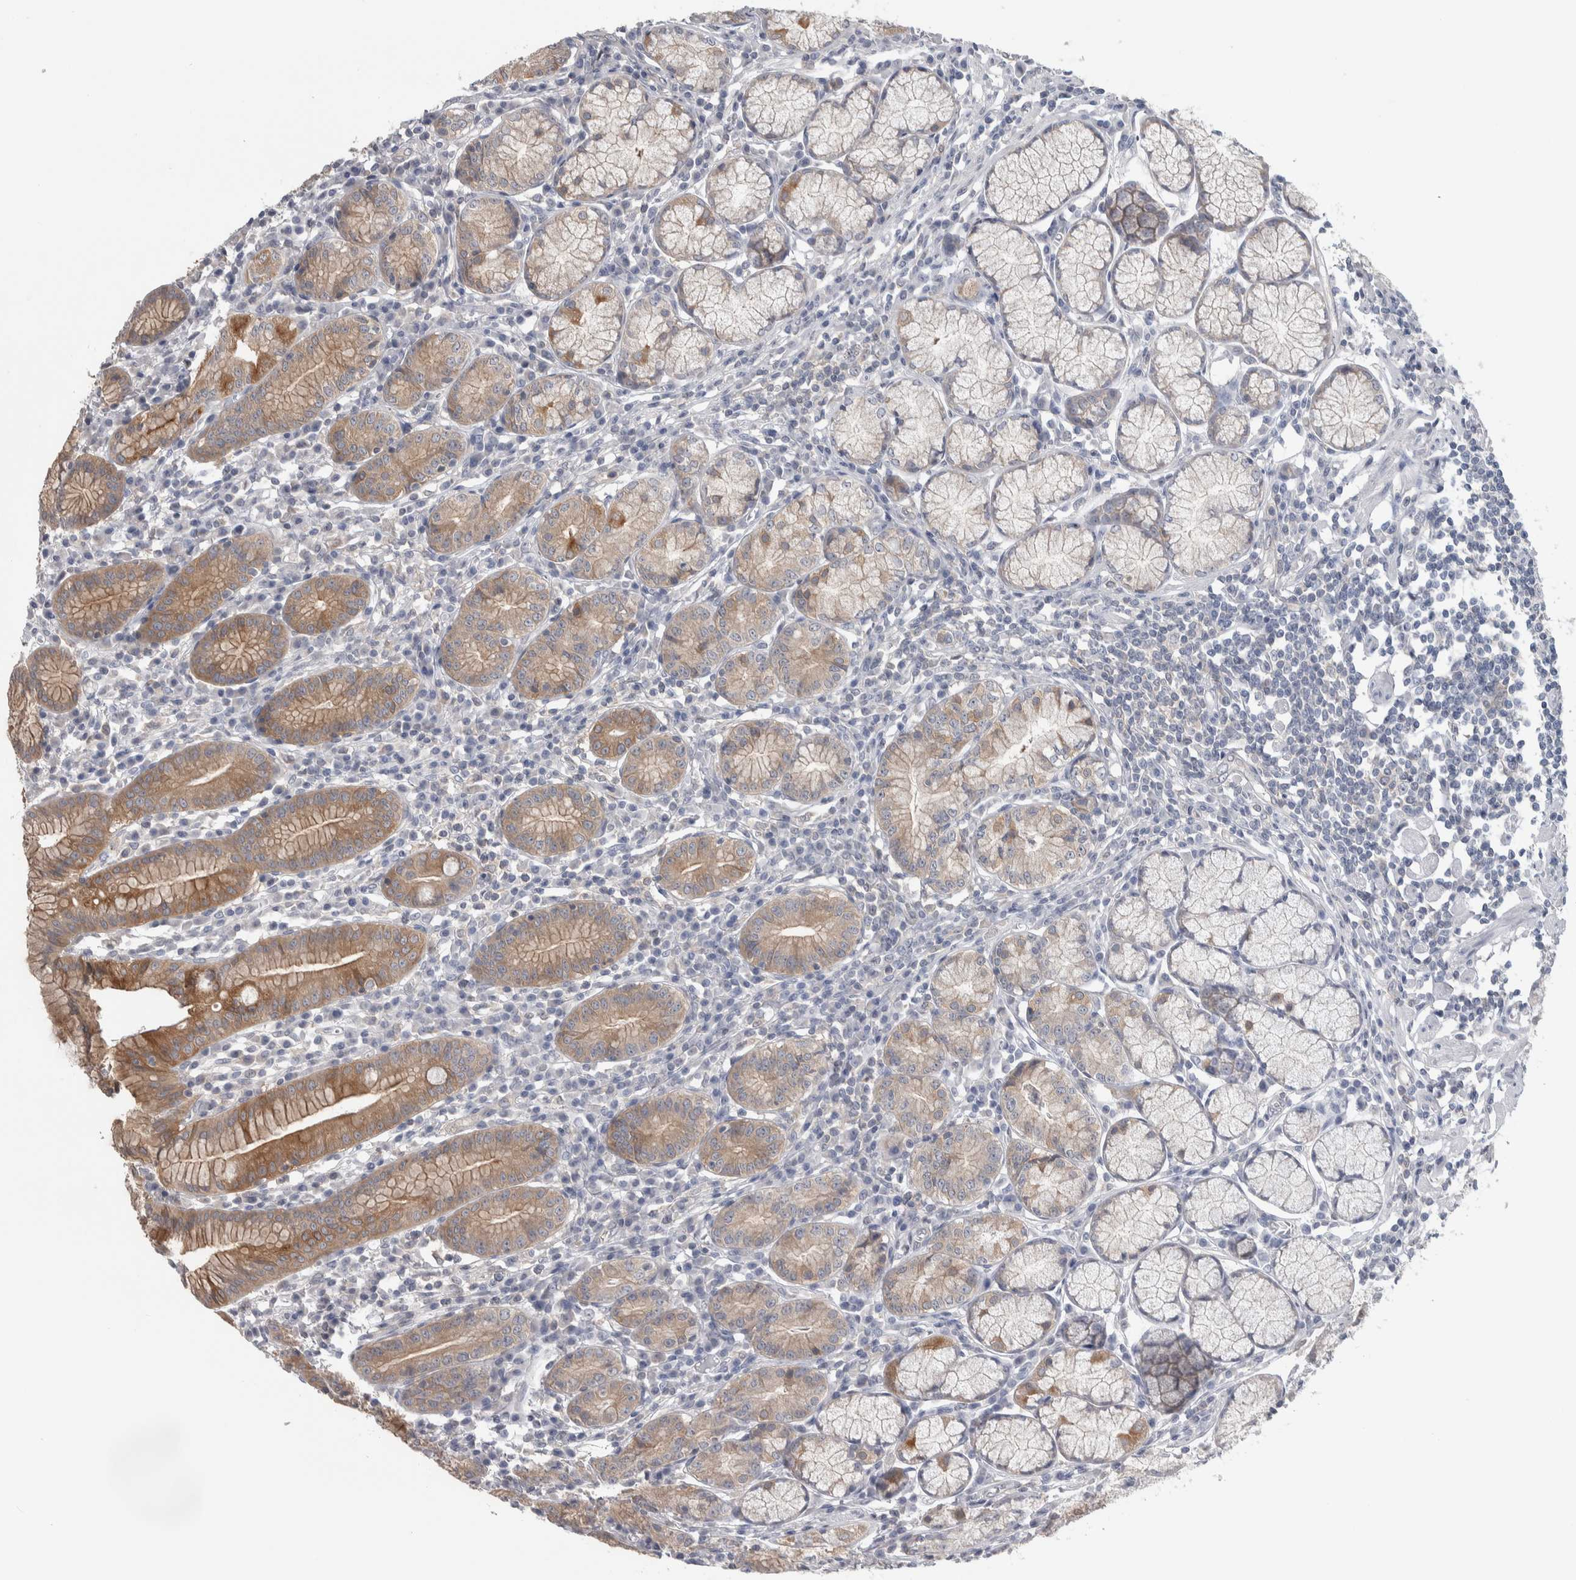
{"staining": {"intensity": "moderate", "quantity": "25%-75%", "location": "cytoplasmic/membranous"}, "tissue": "stomach", "cell_type": "Glandular cells", "image_type": "normal", "snomed": [{"axis": "morphology", "description": "Normal tissue, NOS"}, {"axis": "topography", "description": "Stomach"}], "caption": "A medium amount of moderate cytoplasmic/membranous expression is seen in about 25%-75% of glandular cells in normal stomach.", "gene": "HTATIP2", "patient": {"sex": "male", "age": 55}}